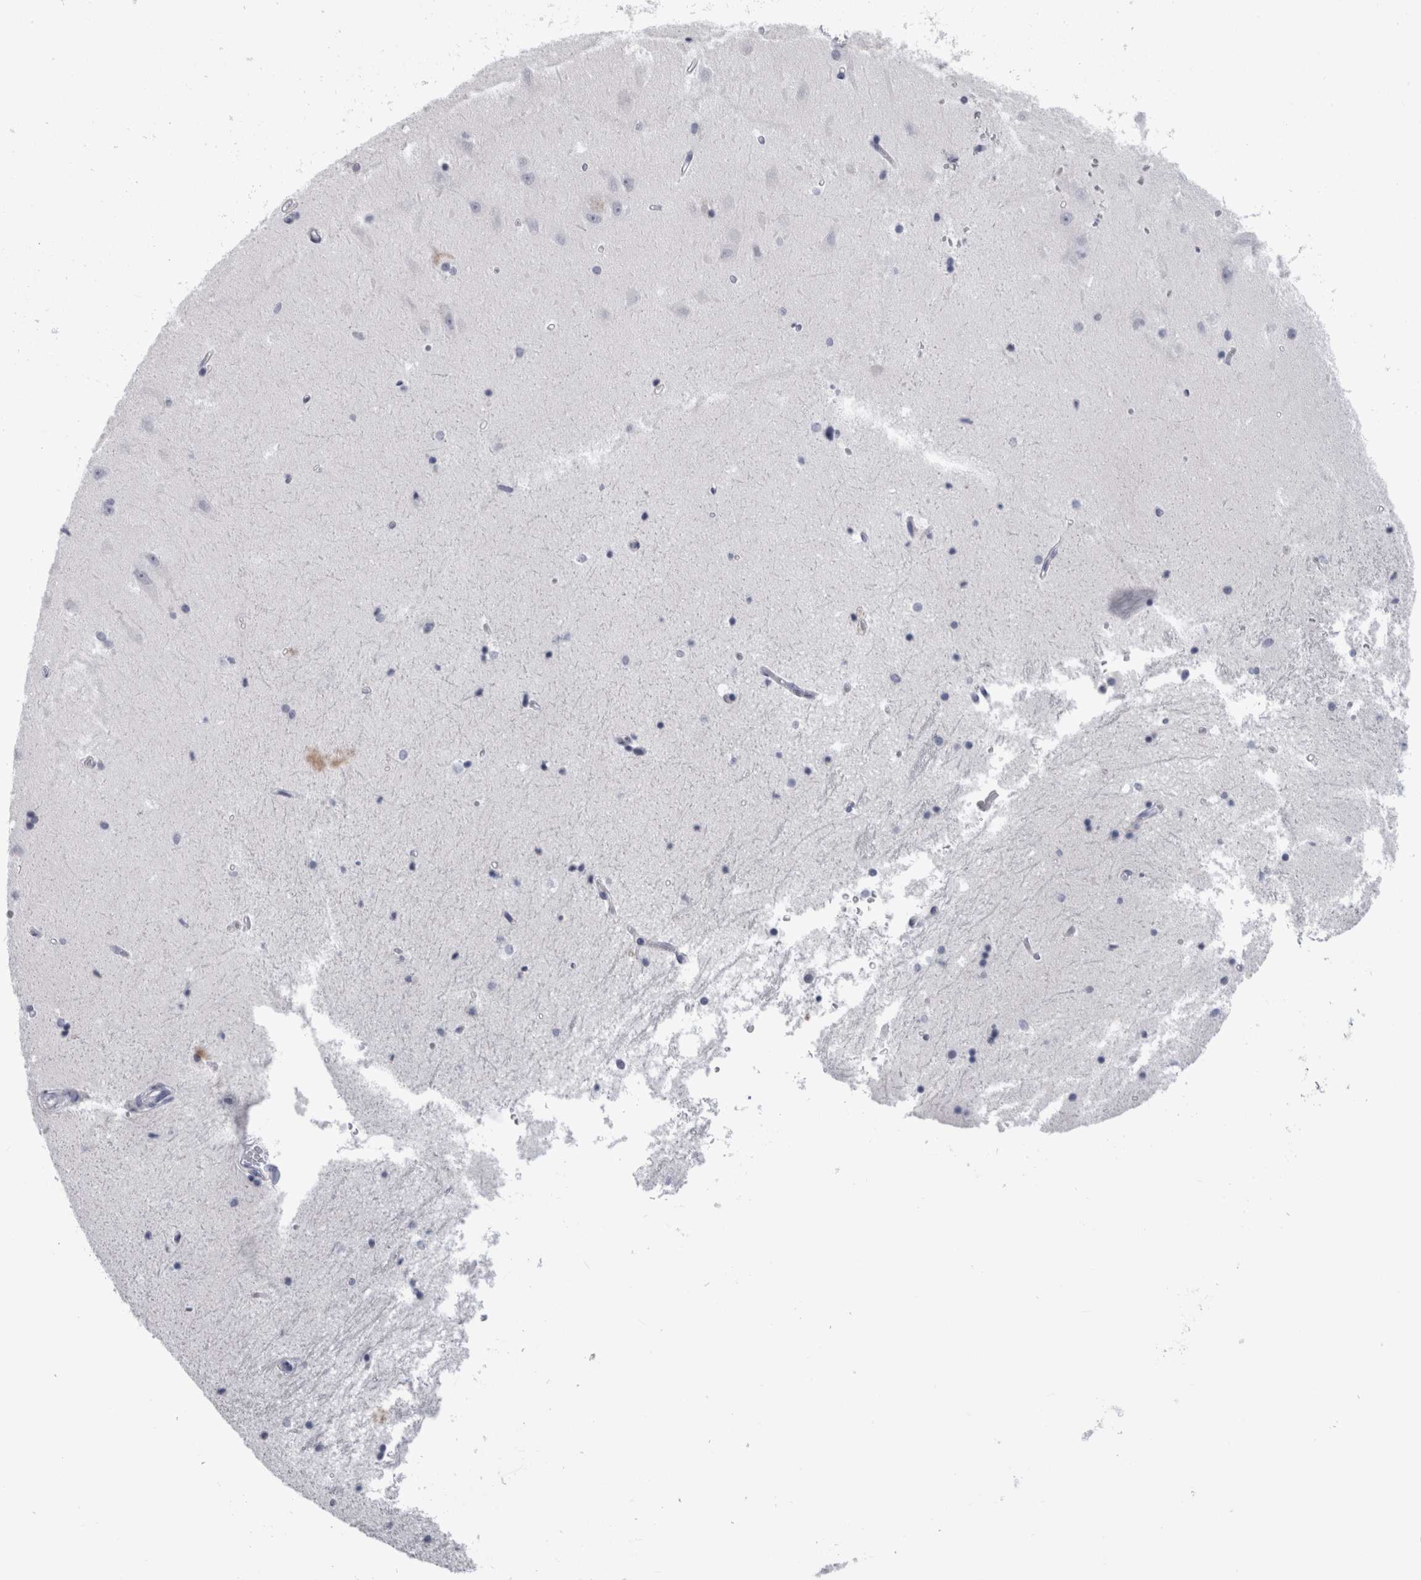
{"staining": {"intensity": "negative", "quantity": "none", "location": "none"}, "tissue": "hippocampus", "cell_type": "Glial cells", "image_type": "normal", "snomed": [{"axis": "morphology", "description": "Normal tissue, NOS"}, {"axis": "topography", "description": "Hippocampus"}], "caption": "IHC of benign hippocampus demonstrates no expression in glial cells.", "gene": "PAX5", "patient": {"sex": "male", "age": 45}}